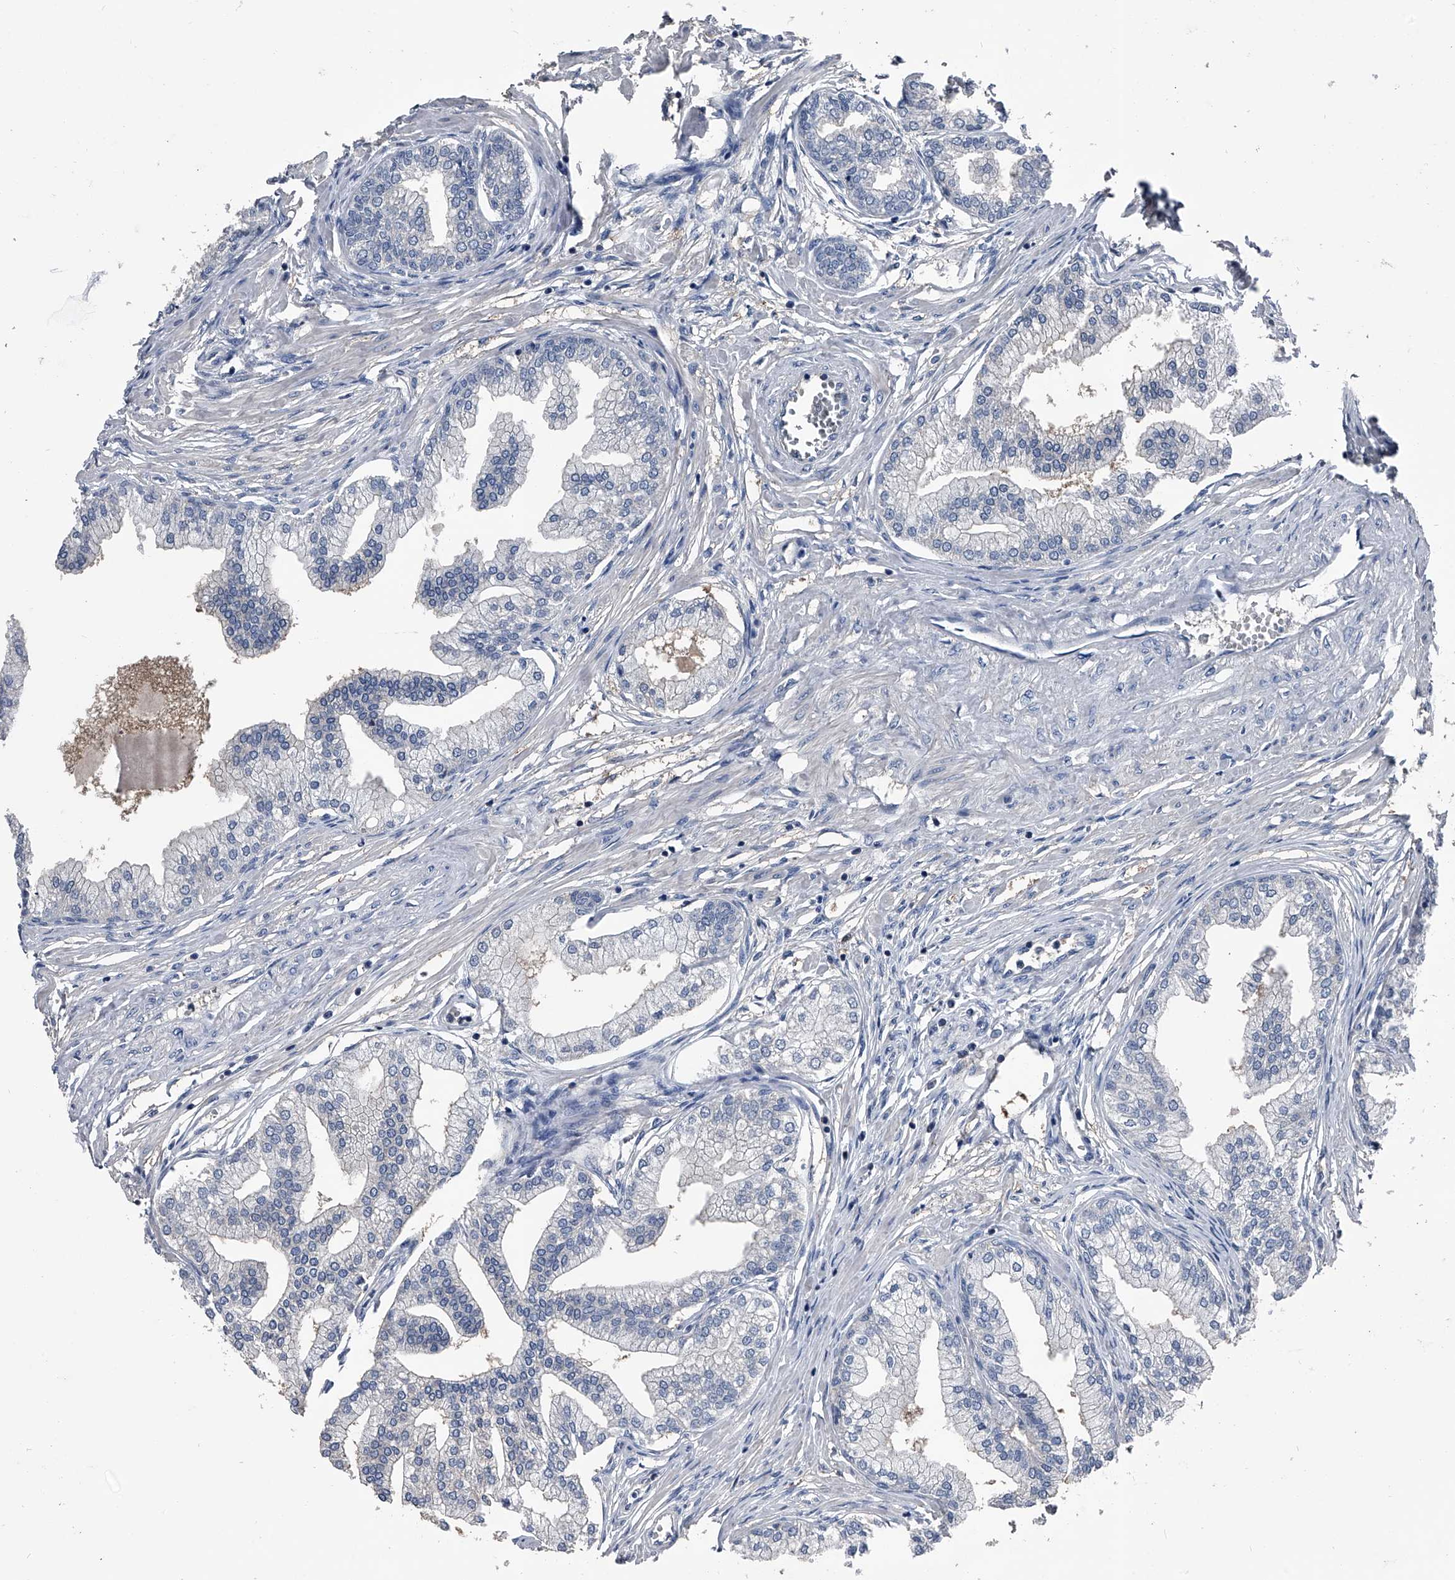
{"staining": {"intensity": "negative", "quantity": "none", "location": "none"}, "tissue": "prostate", "cell_type": "Glandular cells", "image_type": "normal", "snomed": [{"axis": "morphology", "description": "Normal tissue, NOS"}, {"axis": "morphology", "description": "Urothelial carcinoma, Low grade"}, {"axis": "topography", "description": "Urinary bladder"}, {"axis": "topography", "description": "Prostate"}], "caption": "An immunohistochemistry (IHC) photomicrograph of normal prostate is shown. There is no staining in glandular cells of prostate.", "gene": "KIF13A", "patient": {"sex": "male", "age": 60}}